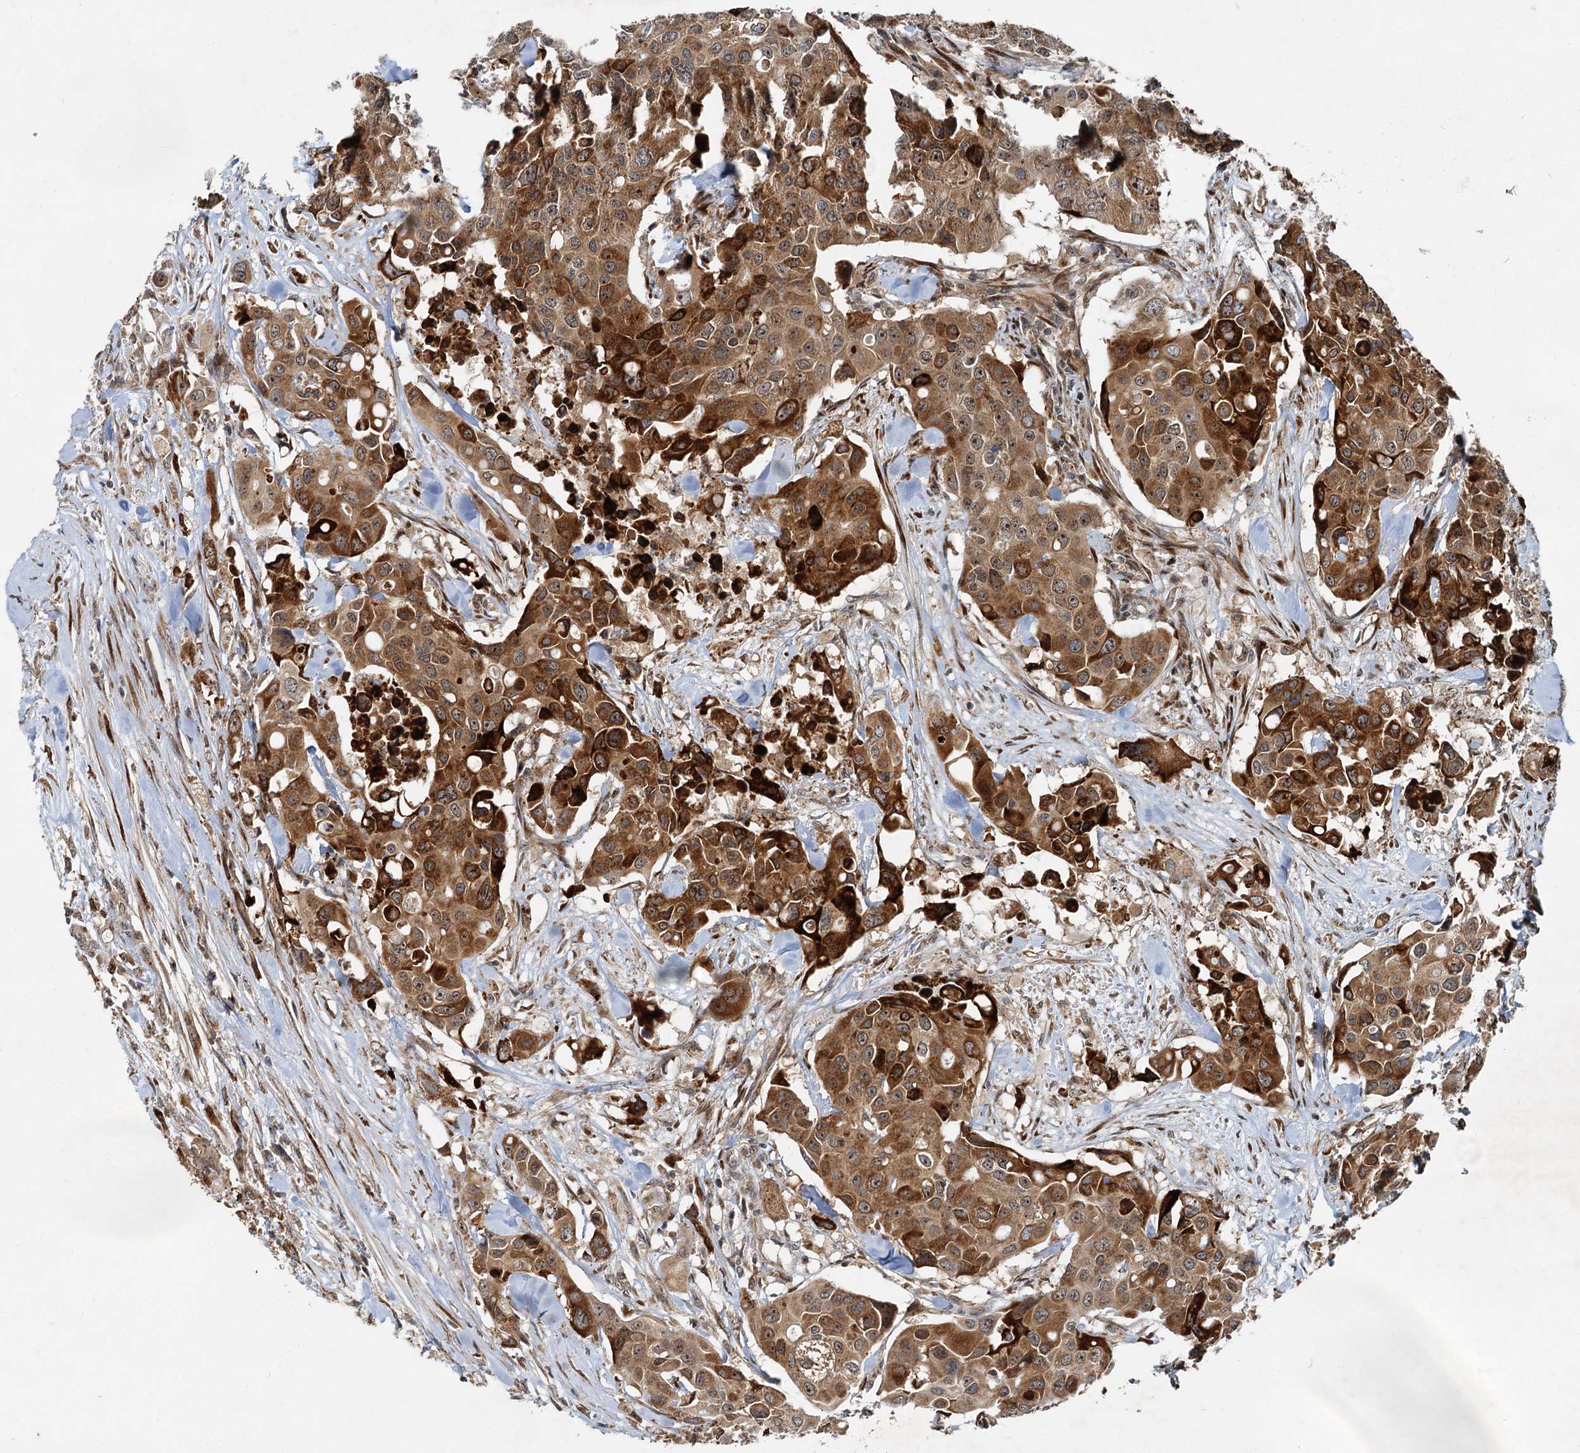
{"staining": {"intensity": "strong", "quantity": ">75%", "location": "cytoplasmic/membranous"}, "tissue": "colorectal cancer", "cell_type": "Tumor cells", "image_type": "cancer", "snomed": [{"axis": "morphology", "description": "Adenocarcinoma, NOS"}, {"axis": "topography", "description": "Colon"}], "caption": "Protein expression analysis of adenocarcinoma (colorectal) exhibits strong cytoplasmic/membranous expression in approximately >75% of tumor cells. (DAB (3,3'-diaminobenzidine) IHC, brown staining for protein, blue staining for nuclei).", "gene": "CEP68", "patient": {"sex": "male", "age": 77}}